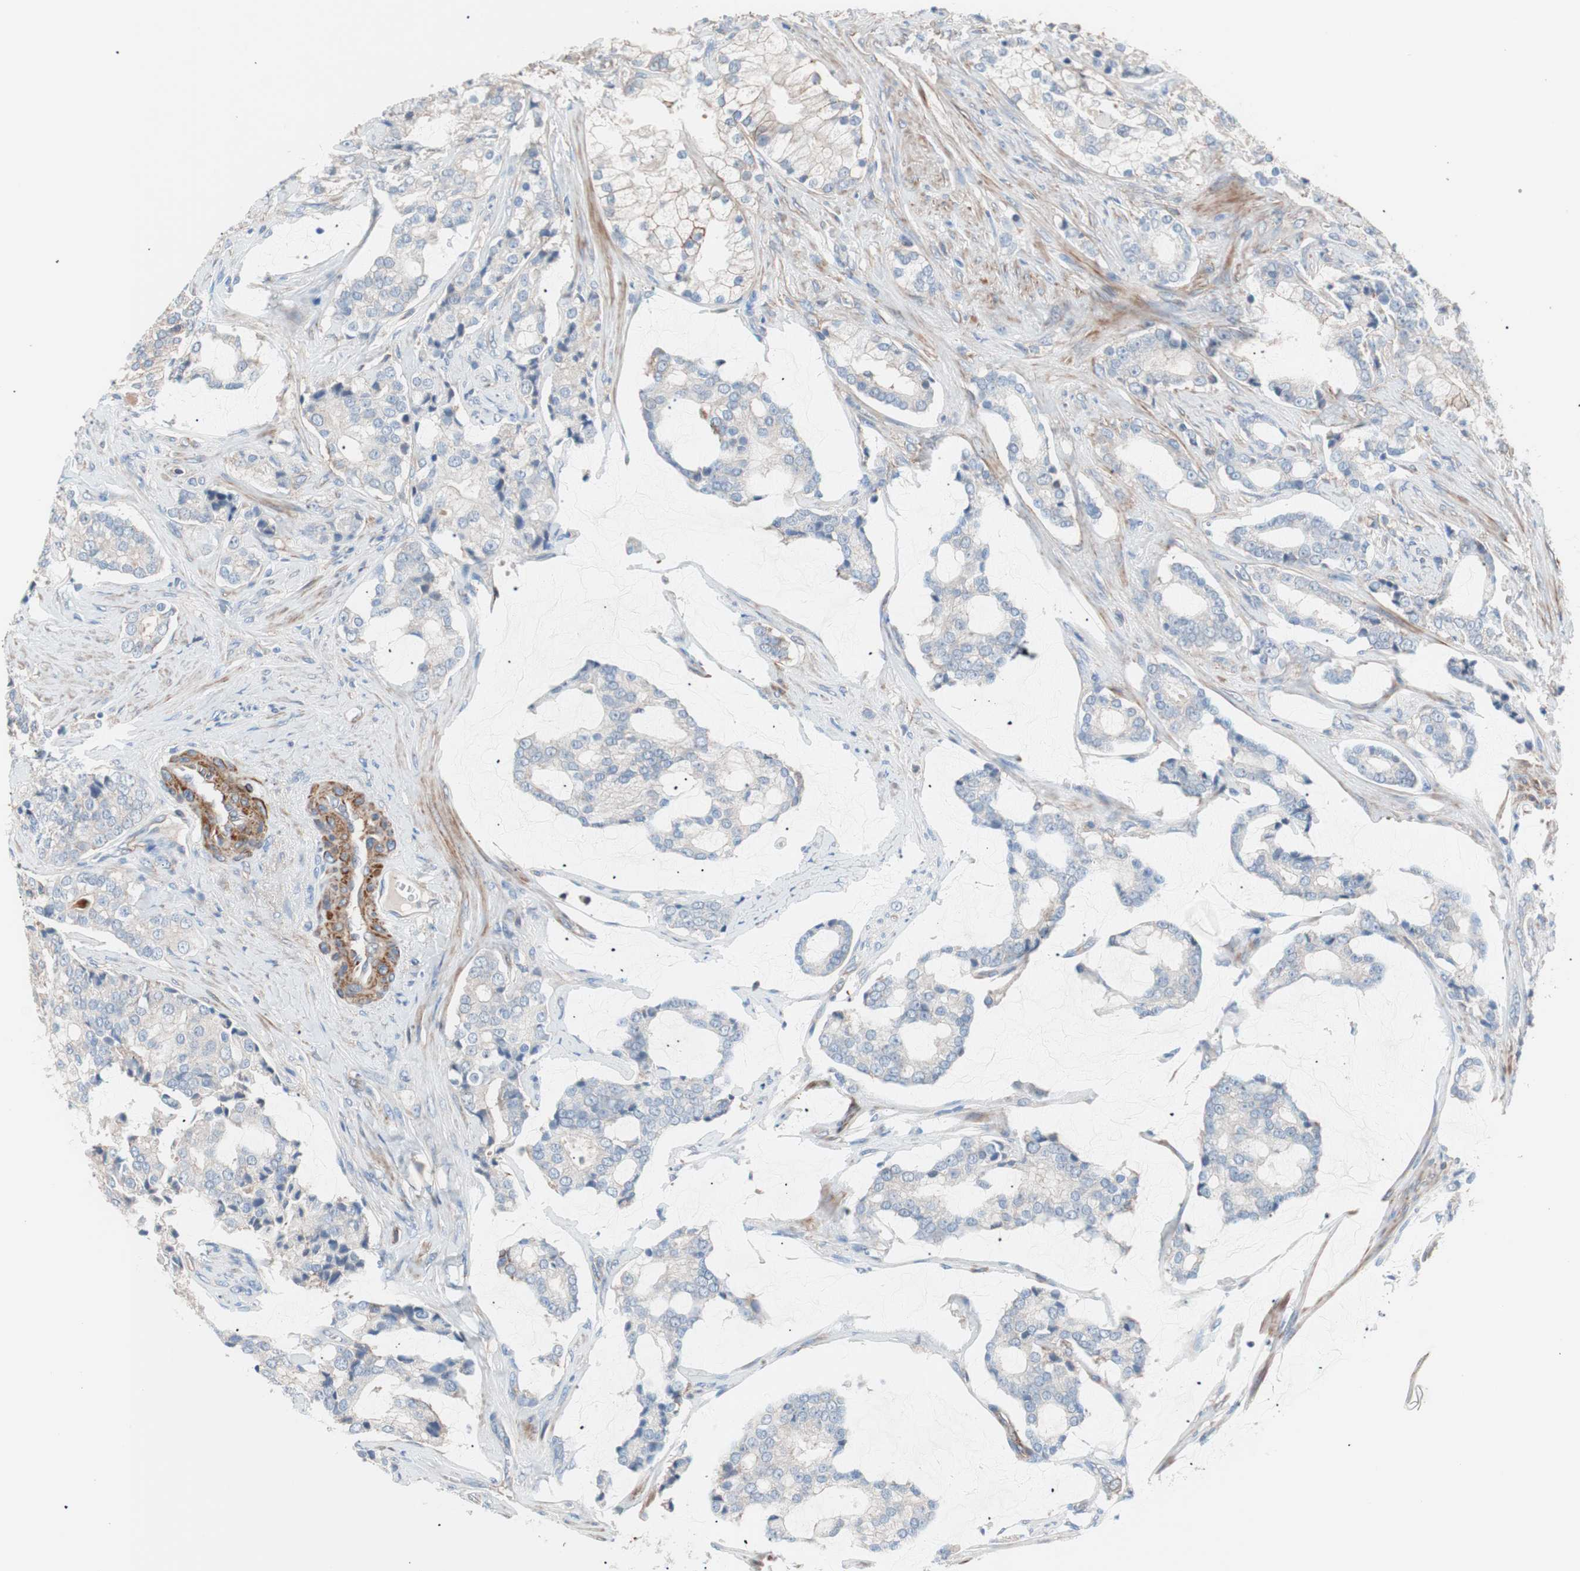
{"staining": {"intensity": "weak", "quantity": "<25%", "location": "cytoplasmic/membranous"}, "tissue": "prostate cancer", "cell_type": "Tumor cells", "image_type": "cancer", "snomed": [{"axis": "morphology", "description": "Adenocarcinoma, Low grade"}, {"axis": "topography", "description": "Prostate"}], "caption": "Tumor cells are negative for protein expression in human prostate cancer (adenocarcinoma (low-grade)).", "gene": "GPR160", "patient": {"sex": "male", "age": 58}}